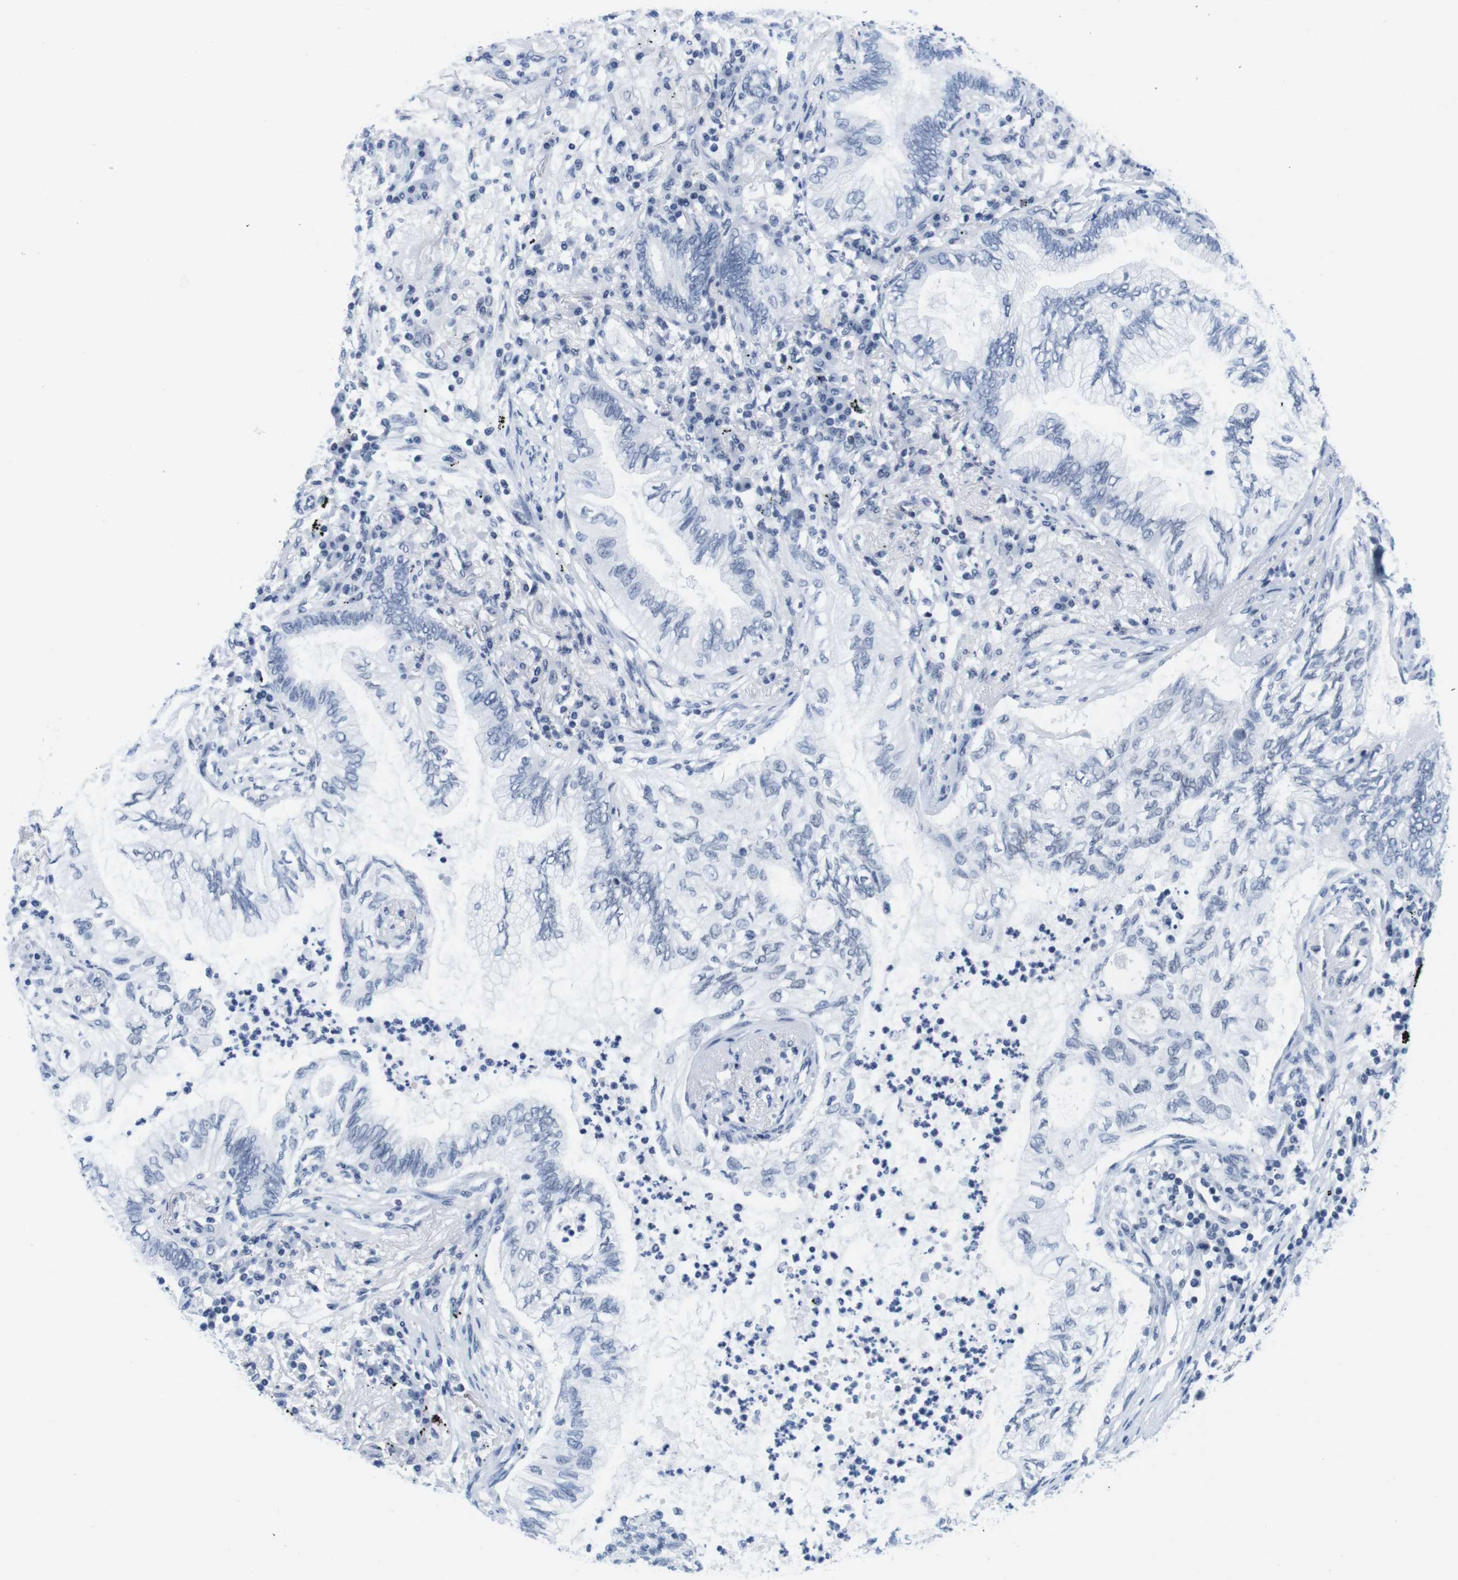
{"staining": {"intensity": "negative", "quantity": "none", "location": "none"}, "tissue": "lung cancer", "cell_type": "Tumor cells", "image_type": "cancer", "snomed": [{"axis": "morphology", "description": "Normal tissue, NOS"}, {"axis": "morphology", "description": "Adenocarcinoma, NOS"}, {"axis": "topography", "description": "Bronchus"}, {"axis": "topography", "description": "Lung"}], "caption": "A high-resolution micrograph shows IHC staining of lung cancer, which demonstrates no significant expression in tumor cells. (Stains: DAB immunohistochemistry (IHC) with hematoxylin counter stain, Microscopy: brightfield microscopy at high magnification).", "gene": "IFI16", "patient": {"sex": "female", "age": 70}}